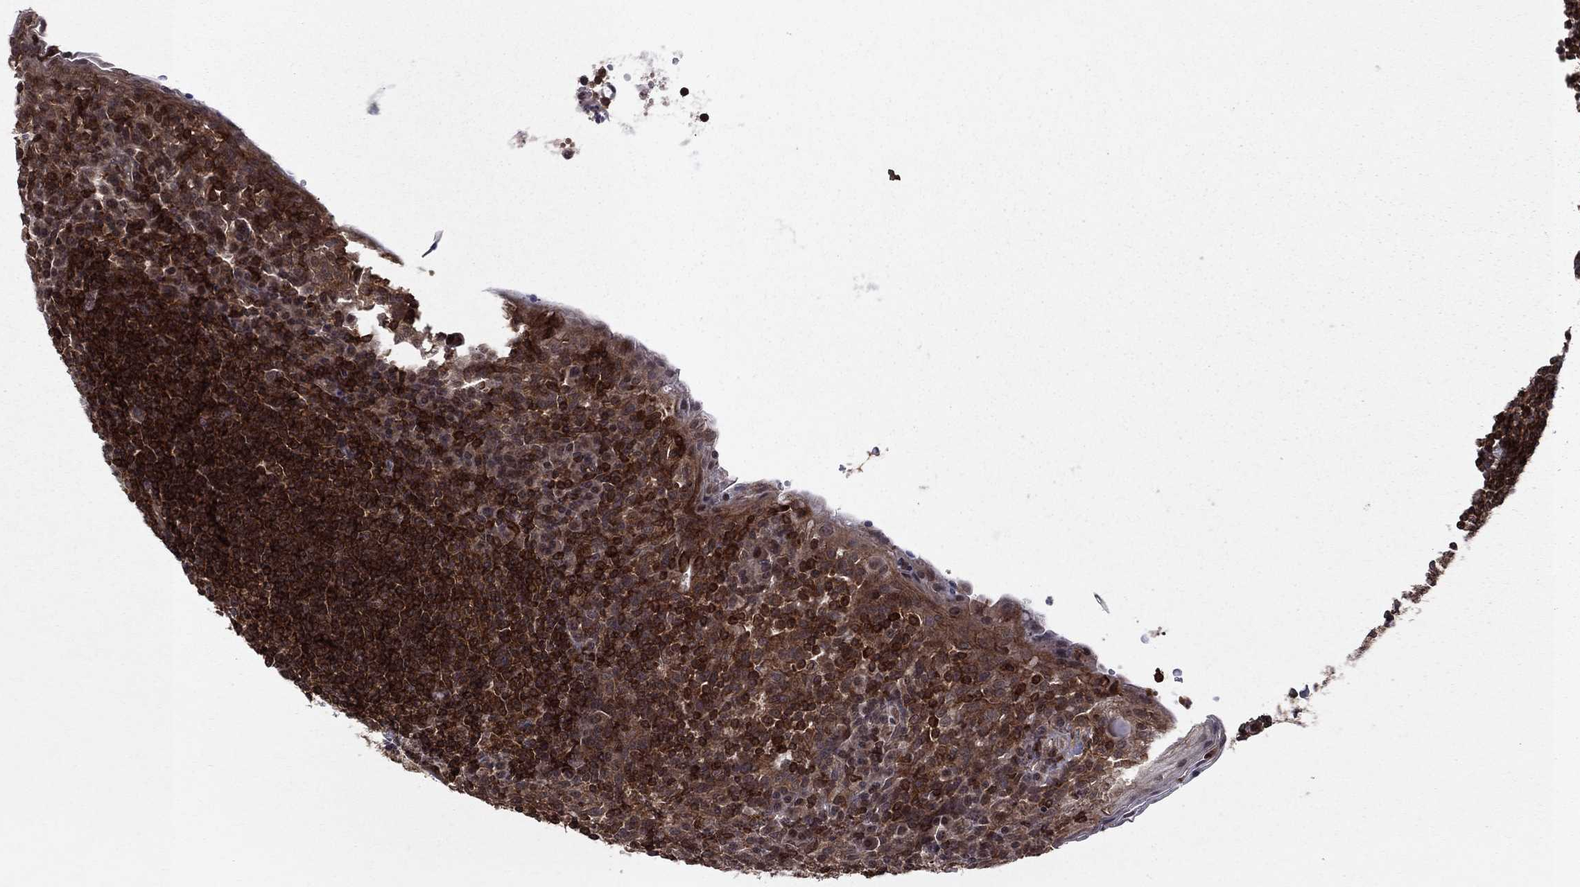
{"staining": {"intensity": "moderate", "quantity": "25%-75%", "location": "nuclear"}, "tissue": "tonsil", "cell_type": "Germinal center cells", "image_type": "normal", "snomed": [{"axis": "morphology", "description": "Normal tissue, NOS"}, {"axis": "topography", "description": "Tonsil"}], "caption": "Immunohistochemistry photomicrograph of normal tonsil: human tonsil stained using immunohistochemistry (IHC) demonstrates medium levels of moderate protein expression localized specifically in the nuclear of germinal center cells, appearing as a nuclear brown color.", "gene": "SSX2IP", "patient": {"sex": "female", "age": 13}}